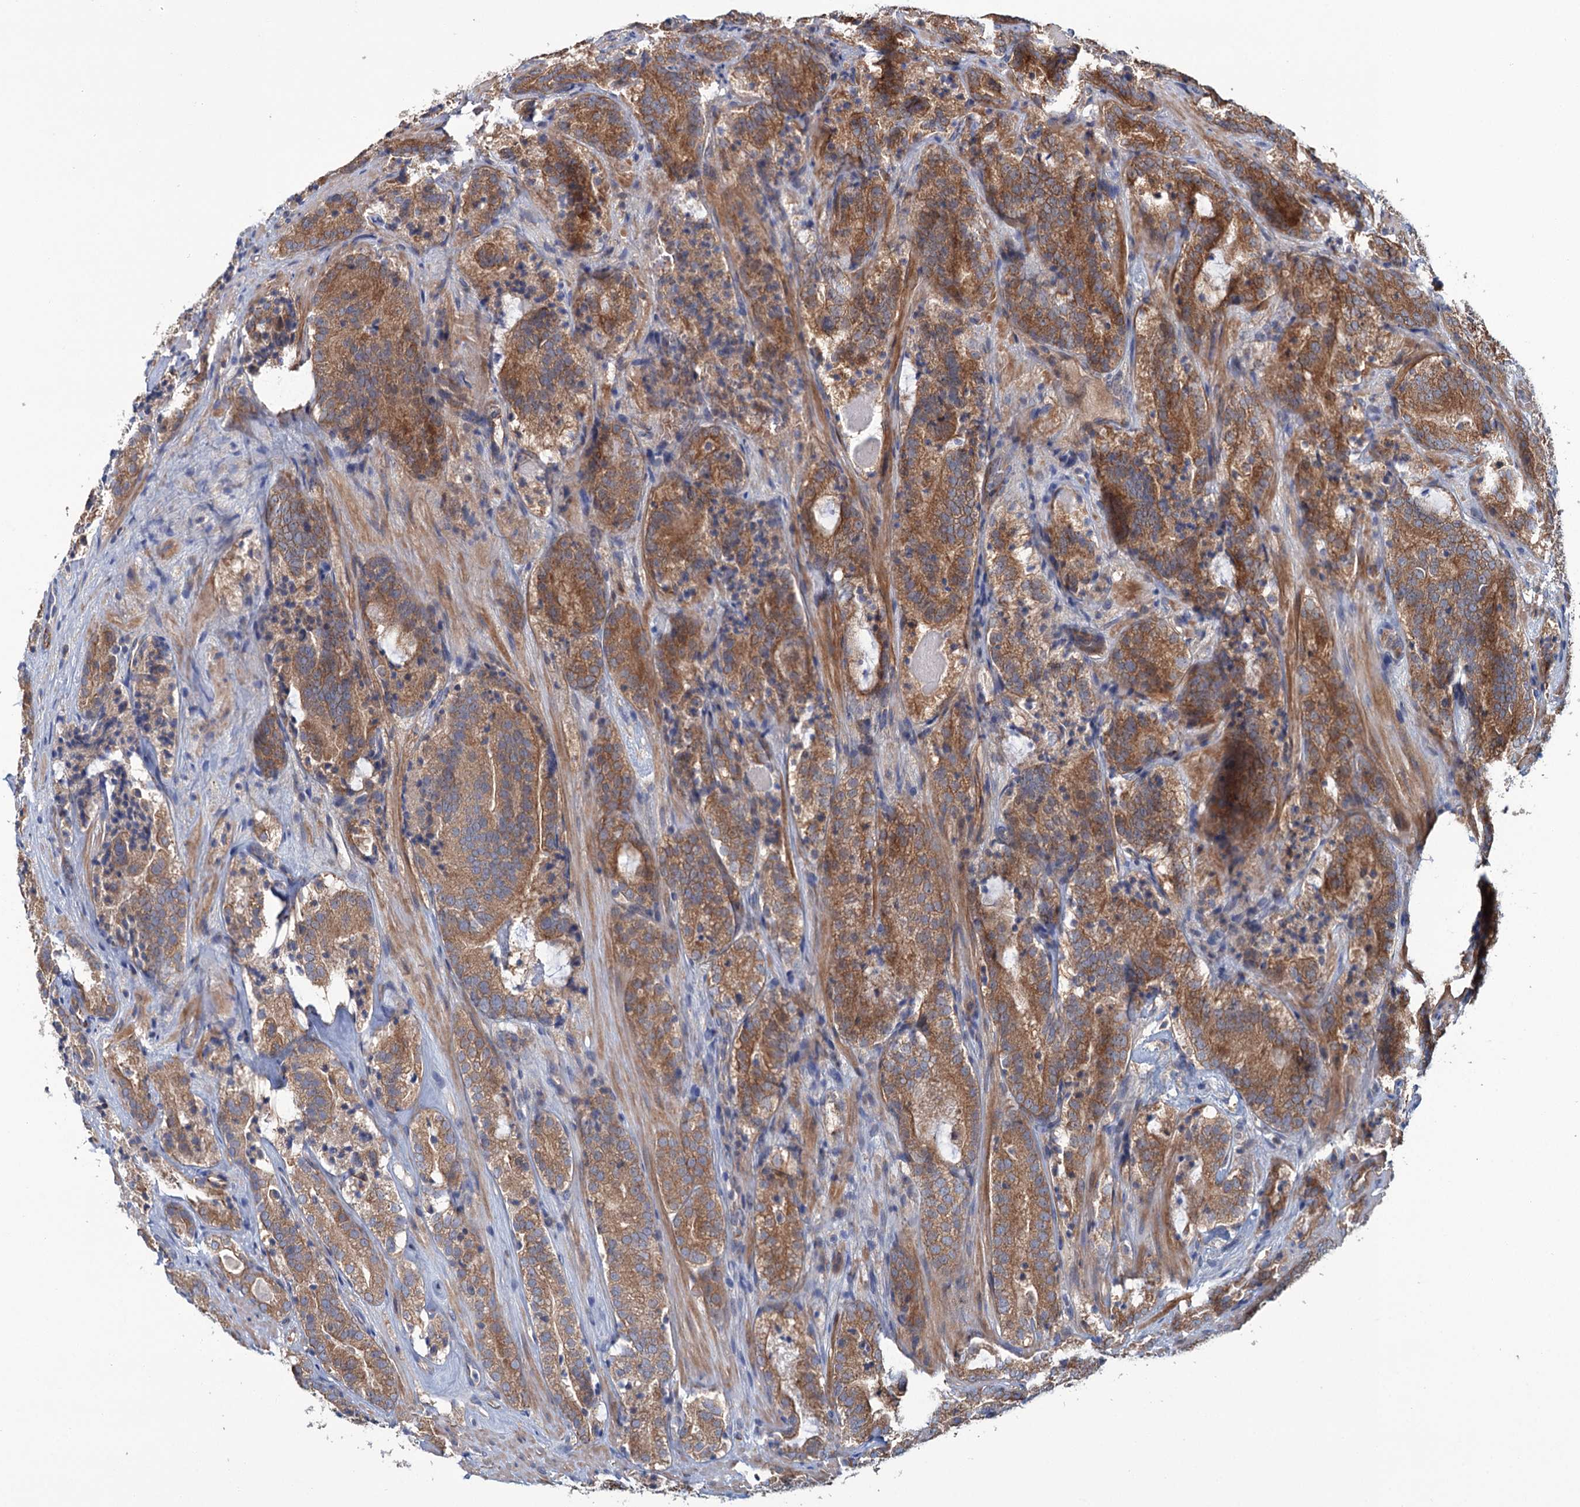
{"staining": {"intensity": "moderate", "quantity": ">75%", "location": "cytoplasmic/membranous"}, "tissue": "prostate cancer", "cell_type": "Tumor cells", "image_type": "cancer", "snomed": [{"axis": "morphology", "description": "Adenocarcinoma, High grade"}, {"axis": "topography", "description": "Prostate"}], "caption": "A brown stain labels moderate cytoplasmic/membranous expression of a protein in human prostate adenocarcinoma (high-grade) tumor cells.", "gene": "MTRR", "patient": {"sex": "male", "age": 57}}